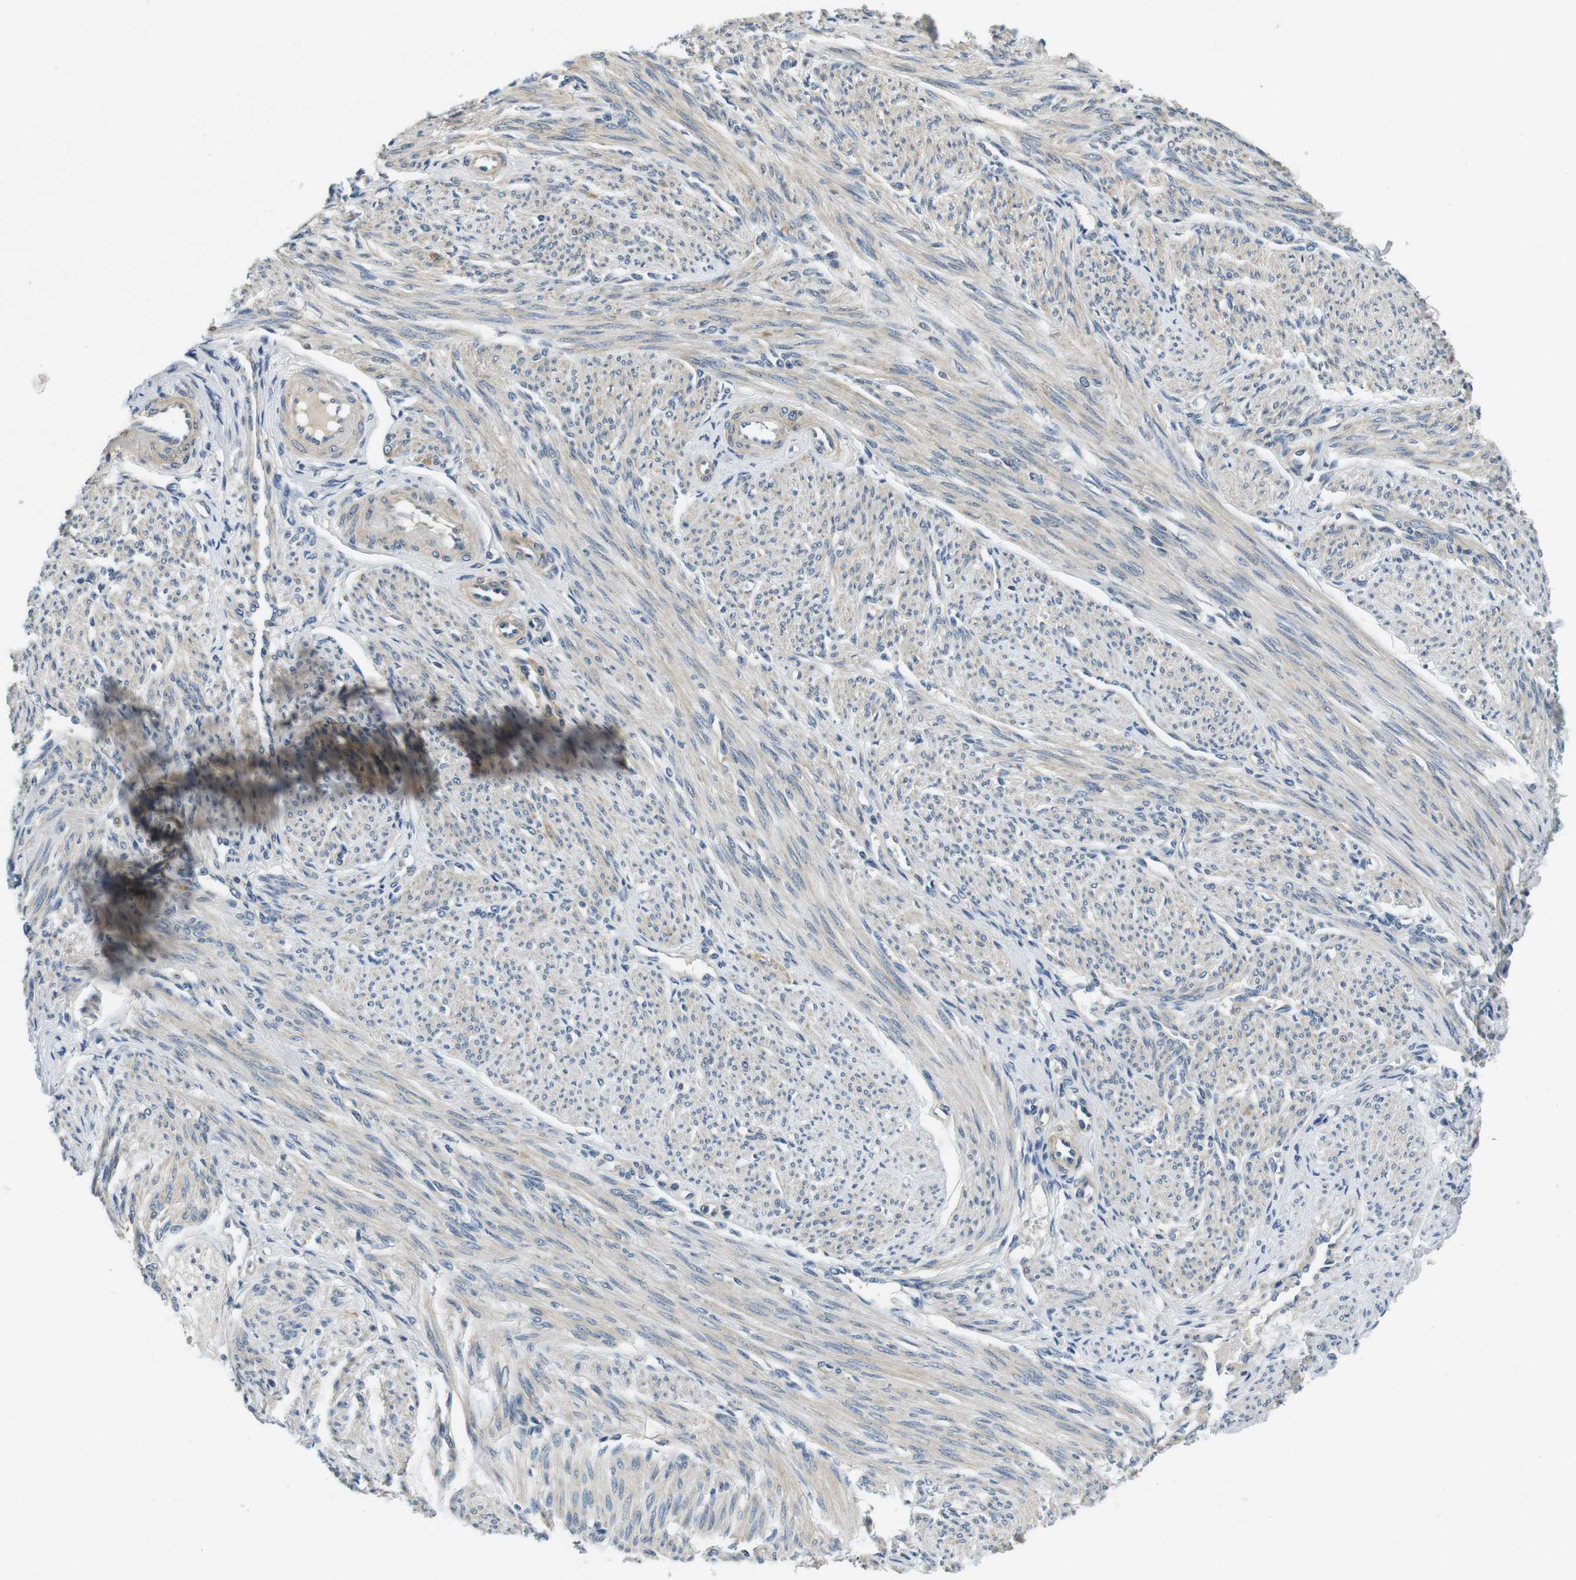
{"staining": {"intensity": "moderate", "quantity": "25%-75%", "location": "cytoplasmic/membranous"}, "tissue": "smooth muscle", "cell_type": "Smooth muscle cells", "image_type": "normal", "snomed": [{"axis": "morphology", "description": "Normal tissue, NOS"}, {"axis": "topography", "description": "Smooth muscle"}], "caption": "An IHC micrograph of benign tissue is shown. Protein staining in brown labels moderate cytoplasmic/membranous positivity in smooth muscle within smooth muscle cells. (brown staining indicates protein expression, while blue staining denotes nuclei).", "gene": "DTNA", "patient": {"sex": "female", "age": 65}}